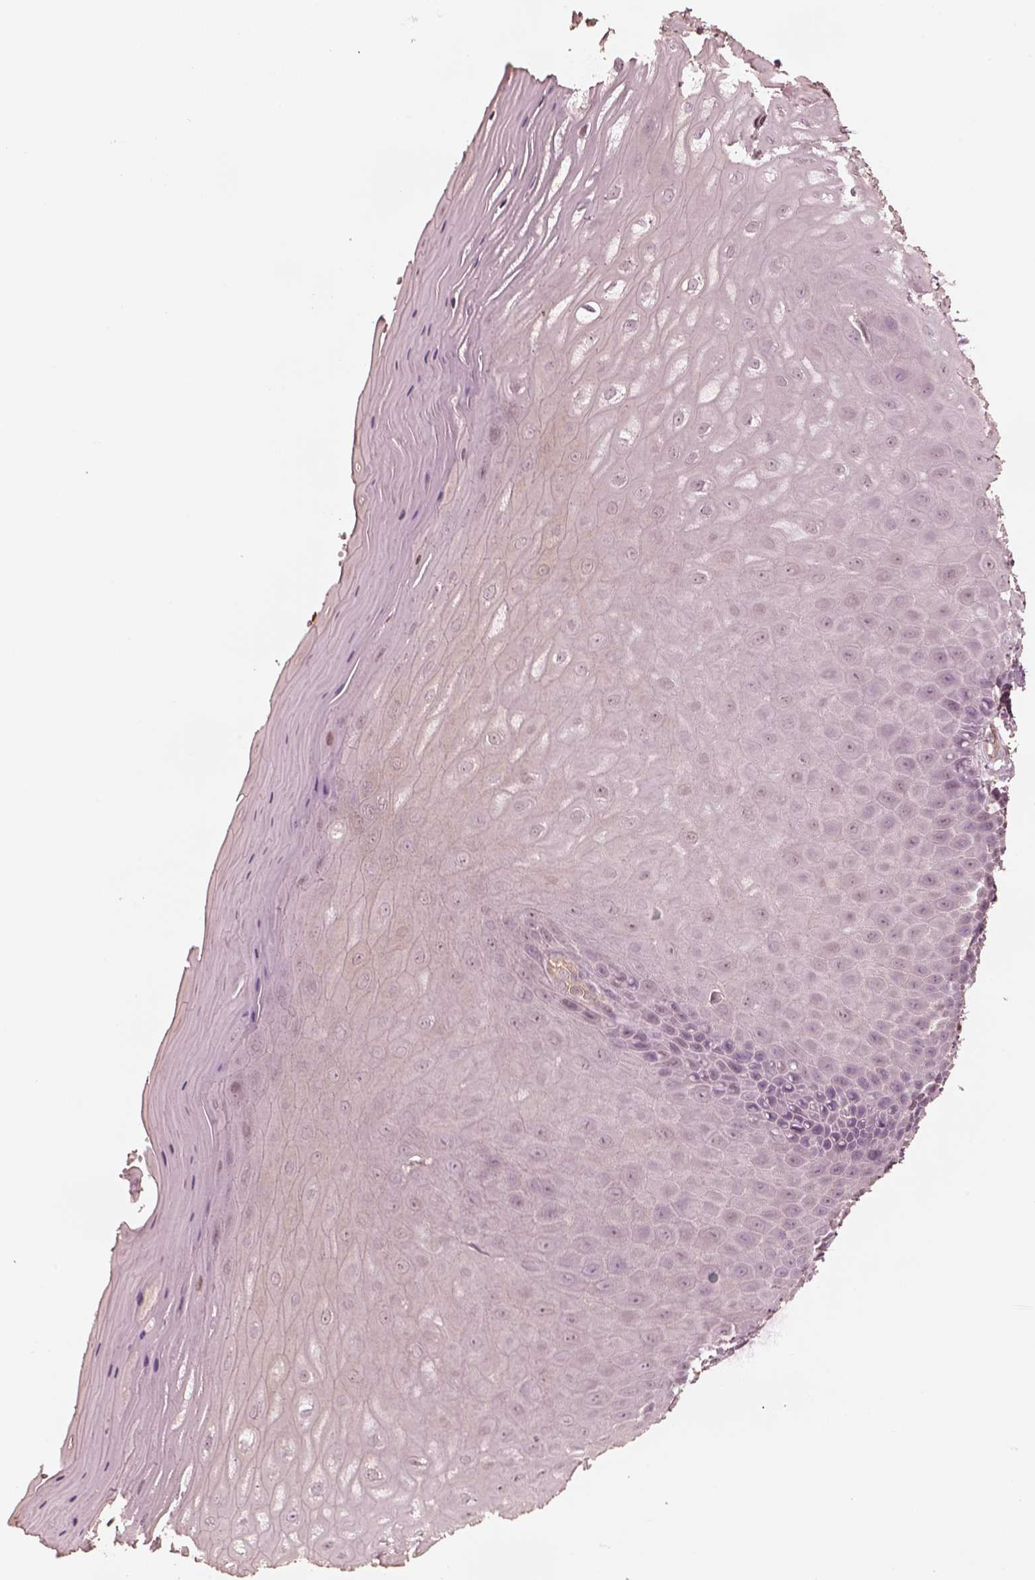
{"staining": {"intensity": "negative", "quantity": "none", "location": "none"}, "tissue": "vagina", "cell_type": "Squamous epithelial cells", "image_type": "normal", "snomed": [{"axis": "morphology", "description": "Normal tissue, NOS"}, {"axis": "topography", "description": "Vagina"}], "caption": "High power microscopy image of an IHC histopathology image of benign vagina, revealing no significant positivity in squamous epithelial cells. Brightfield microscopy of immunohistochemistry (IHC) stained with DAB (3,3'-diaminobenzidine) (brown) and hematoxylin (blue), captured at high magnification.", "gene": "KIF5C", "patient": {"sex": "female", "age": 83}}